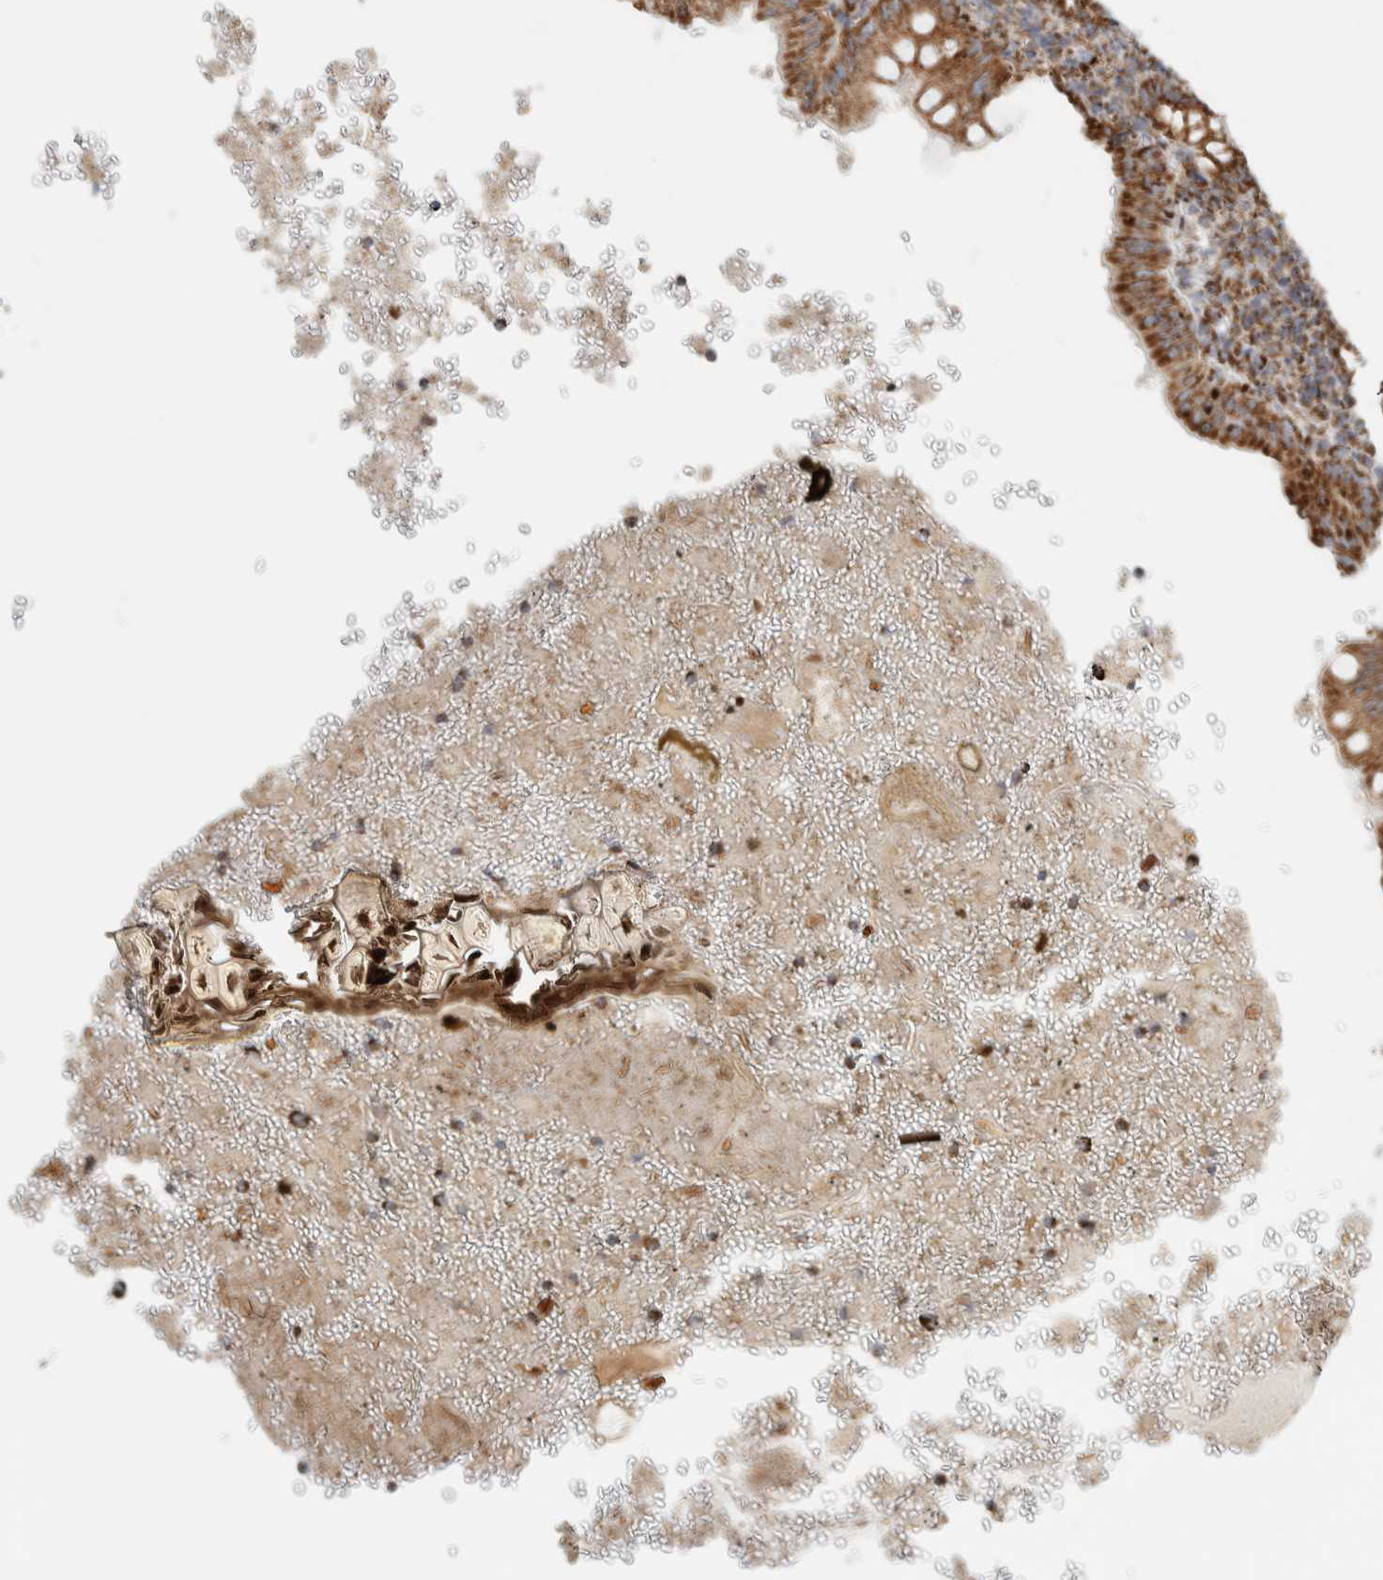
{"staining": {"intensity": "strong", "quantity": ">75%", "location": "cytoplasmic/membranous"}, "tissue": "appendix", "cell_type": "Glandular cells", "image_type": "normal", "snomed": [{"axis": "morphology", "description": "Normal tissue, NOS"}, {"axis": "topography", "description": "Appendix"}], "caption": "IHC staining of benign appendix, which reveals high levels of strong cytoplasmic/membranous expression in about >75% of glandular cells indicating strong cytoplasmic/membranous protein positivity. The staining was performed using DAB (3,3'-diaminobenzidine) (brown) for protein detection and nuclei were counterstained in hematoxylin (blue).", "gene": "ZNF454", "patient": {"sex": "male", "age": 8}}